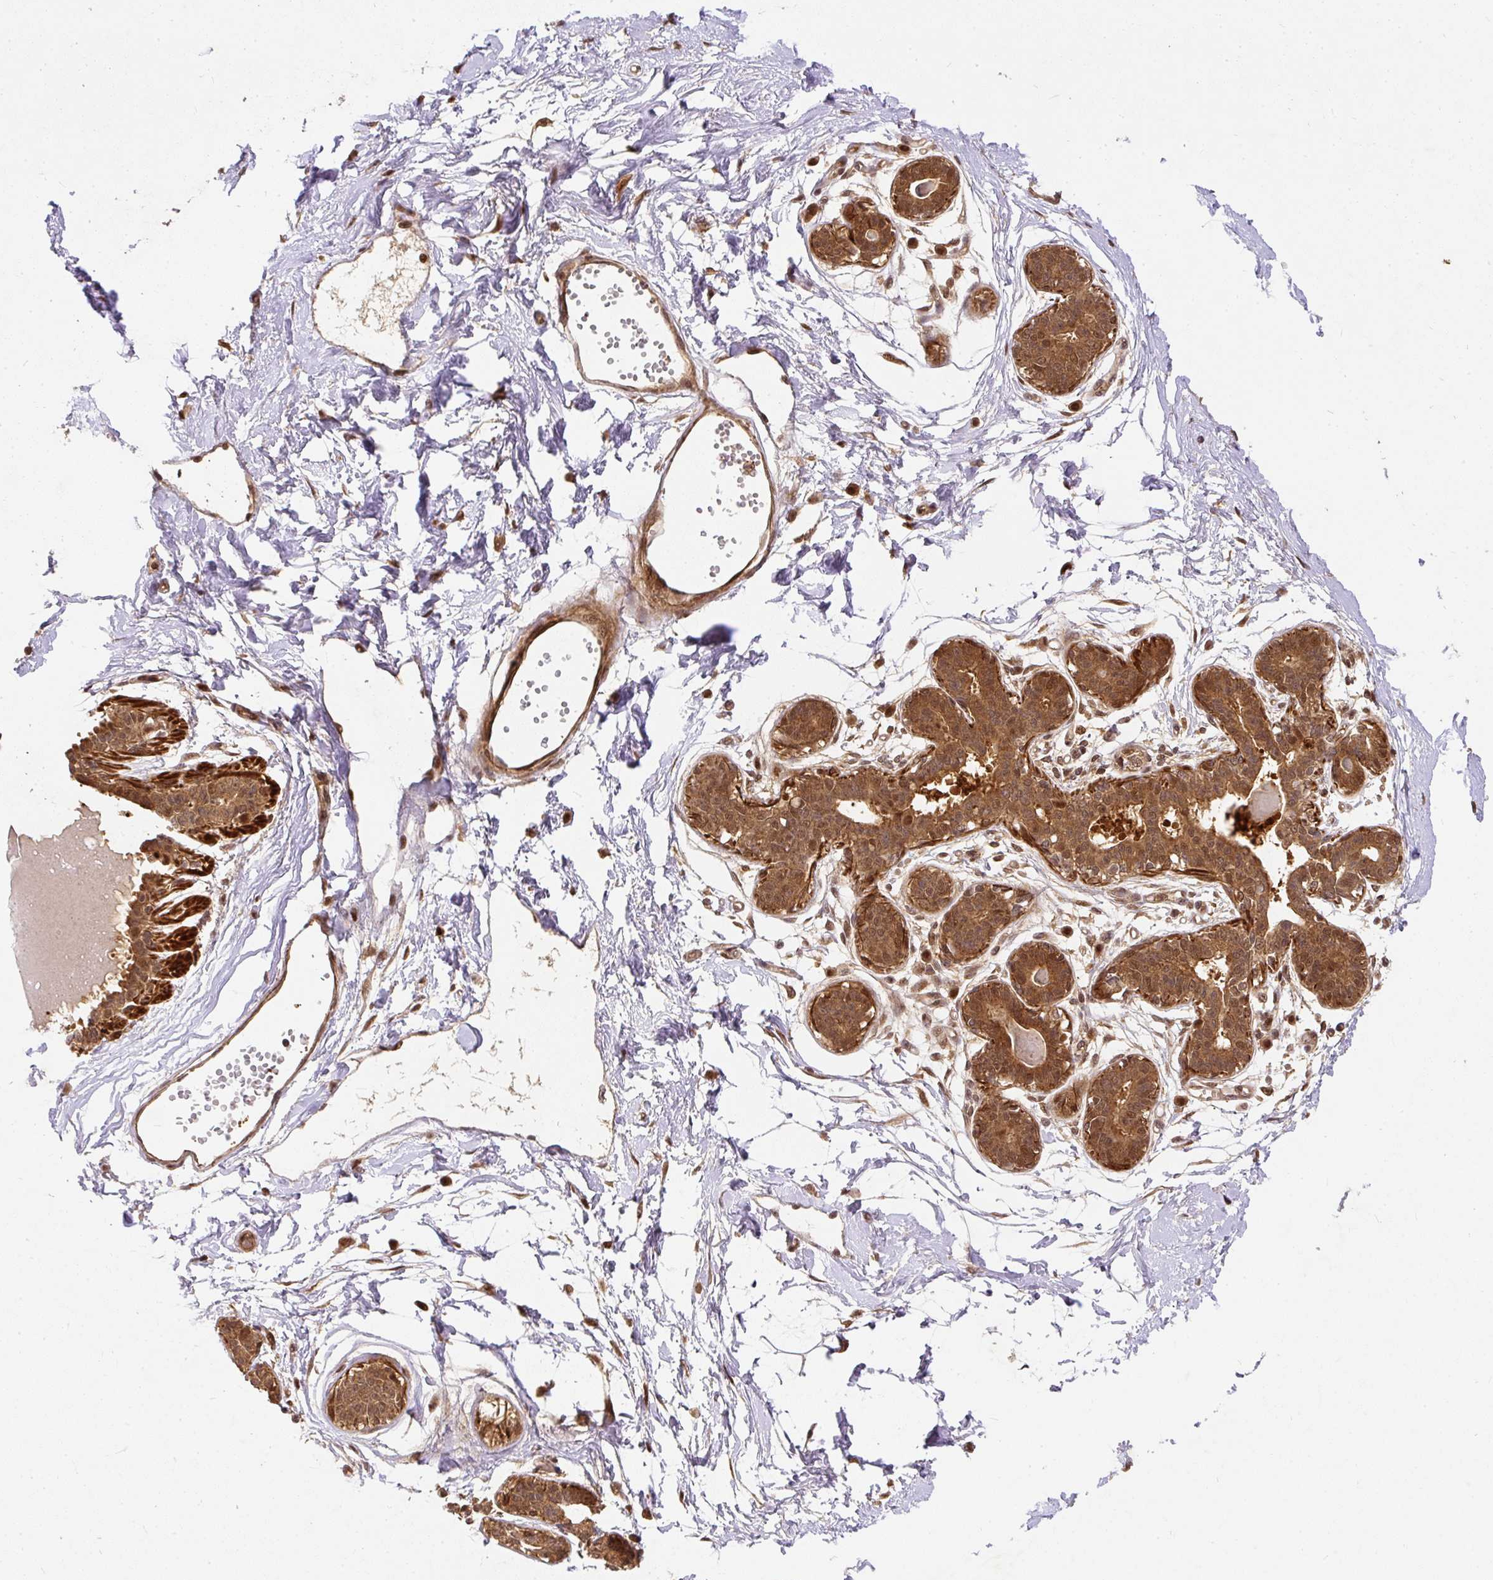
{"staining": {"intensity": "moderate", "quantity": ">75%", "location": "cytoplasmic/membranous,nuclear"}, "tissue": "breast", "cell_type": "Adipocytes", "image_type": "normal", "snomed": [{"axis": "morphology", "description": "Normal tissue, NOS"}, {"axis": "topography", "description": "Breast"}], "caption": "The image shows a brown stain indicating the presence of a protein in the cytoplasmic/membranous,nuclear of adipocytes in breast. (IHC, brightfield microscopy, high magnification).", "gene": "PSMD1", "patient": {"sex": "female", "age": 45}}